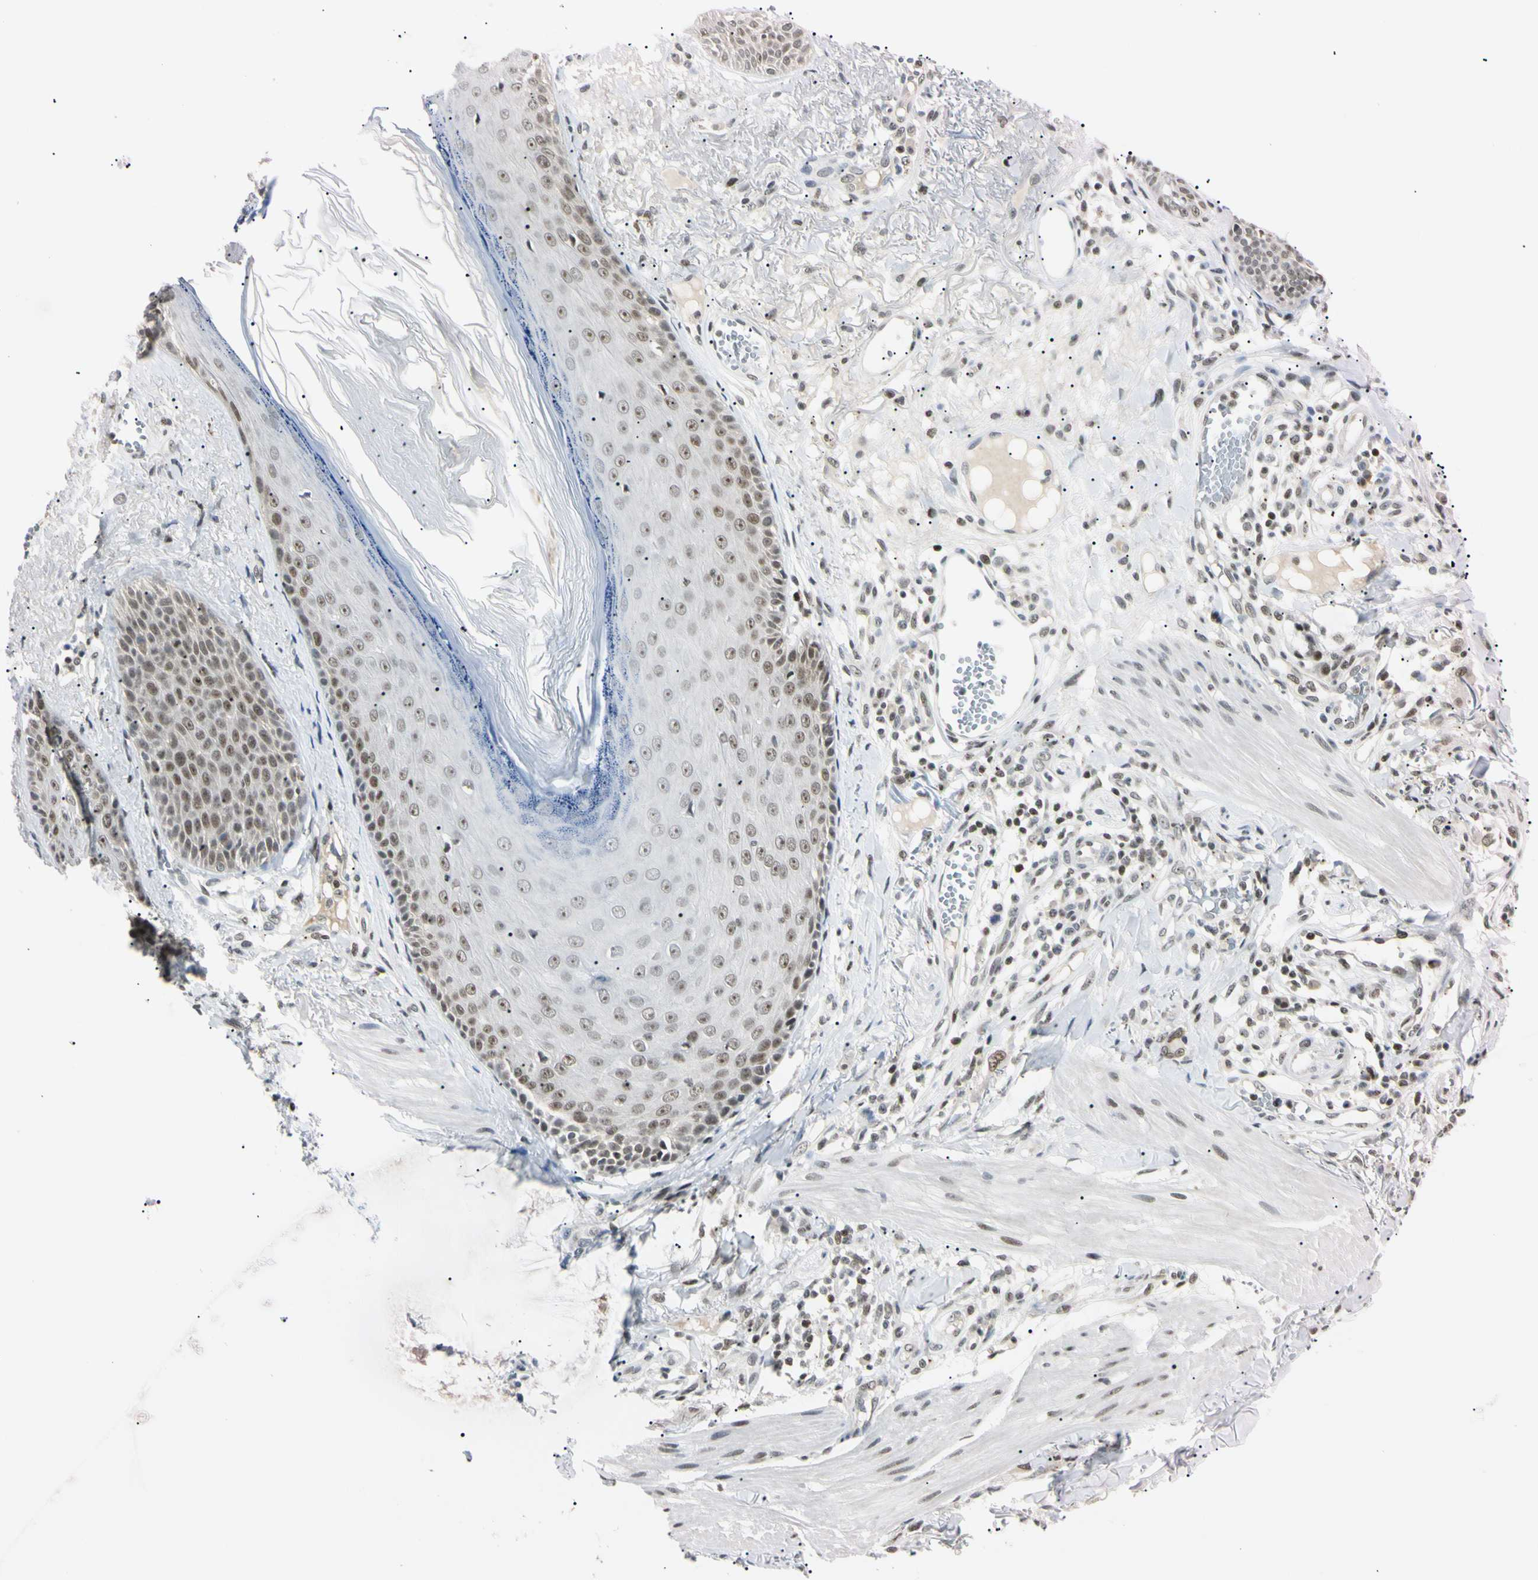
{"staining": {"intensity": "weak", "quantity": "<25%", "location": "cytoplasmic/membranous"}, "tissue": "skin cancer", "cell_type": "Tumor cells", "image_type": "cancer", "snomed": [{"axis": "morphology", "description": "Normal tissue, NOS"}, {"axis": "morphology", "description": "Basal cell carcinoma"}, {"axis": "topography", "description": "Skin"}], "caption": "This is a image of IHC staining of skin basal cell carcinoma, which shows no expression in tumor cells.", "gene": "C1orf174", "patient": {"sex": "male", "age": 52}}